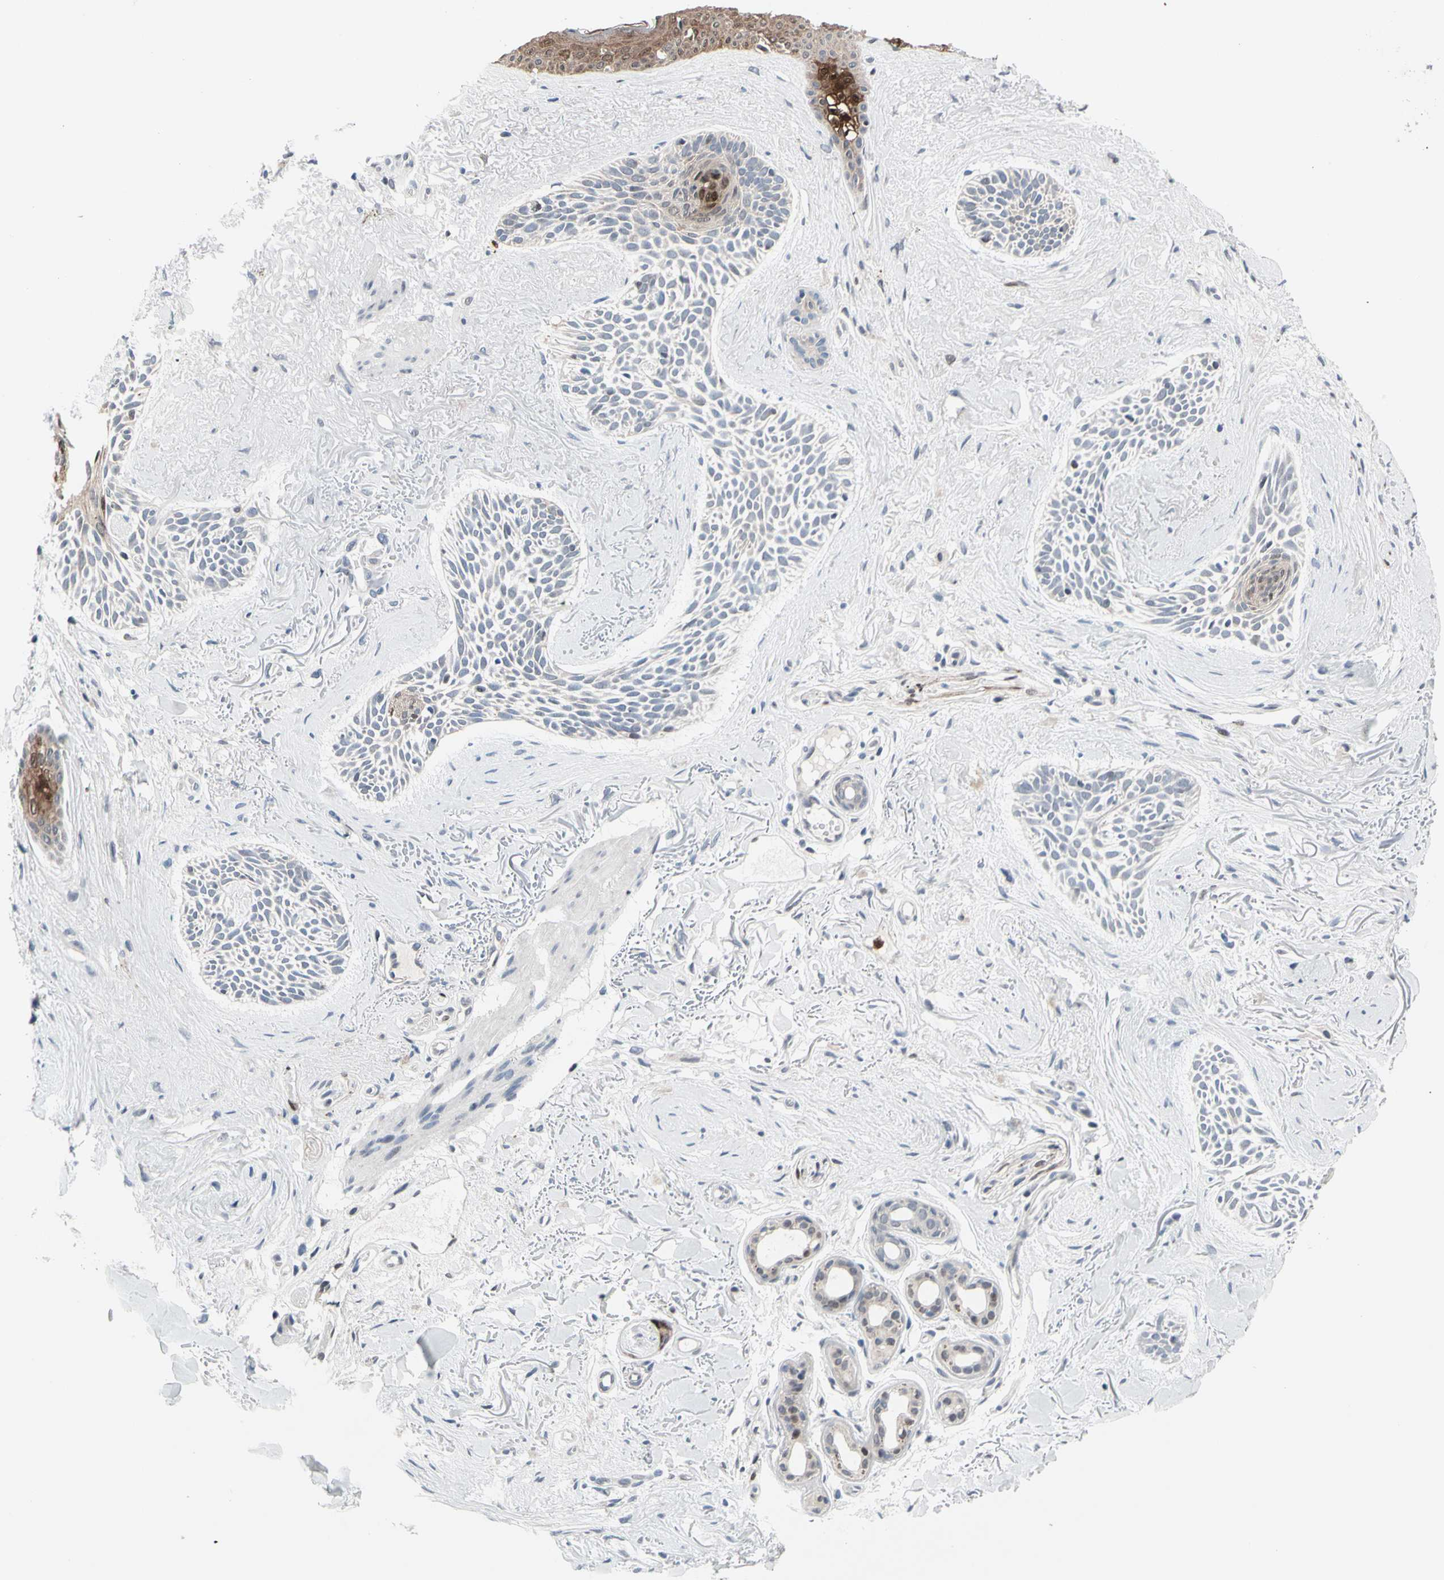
{"staining": {"intensity": "moderate", "quantity": "<25%", "location": "cytoplasmic/membranous"}, "tissue": "skin cancer", "cell_type": "Tumor cells", "image_type": "cancer", "snomed": [{"axis": "morphology", "description": "Normal tissue, NOS"}, {"axis": "morphology", "description": "Basal cell carcinoma"}, {"axis": "topography", "description": "Skin"}], "caption": "Immunohistochemistry of skin basal cell carcinoma demonstrates low levels of moderate cytoplasmic/membranous expression in approximately <25% of tumor cells.", "gene": "TXN", "patient": {"sex": "female", "age": 84}}